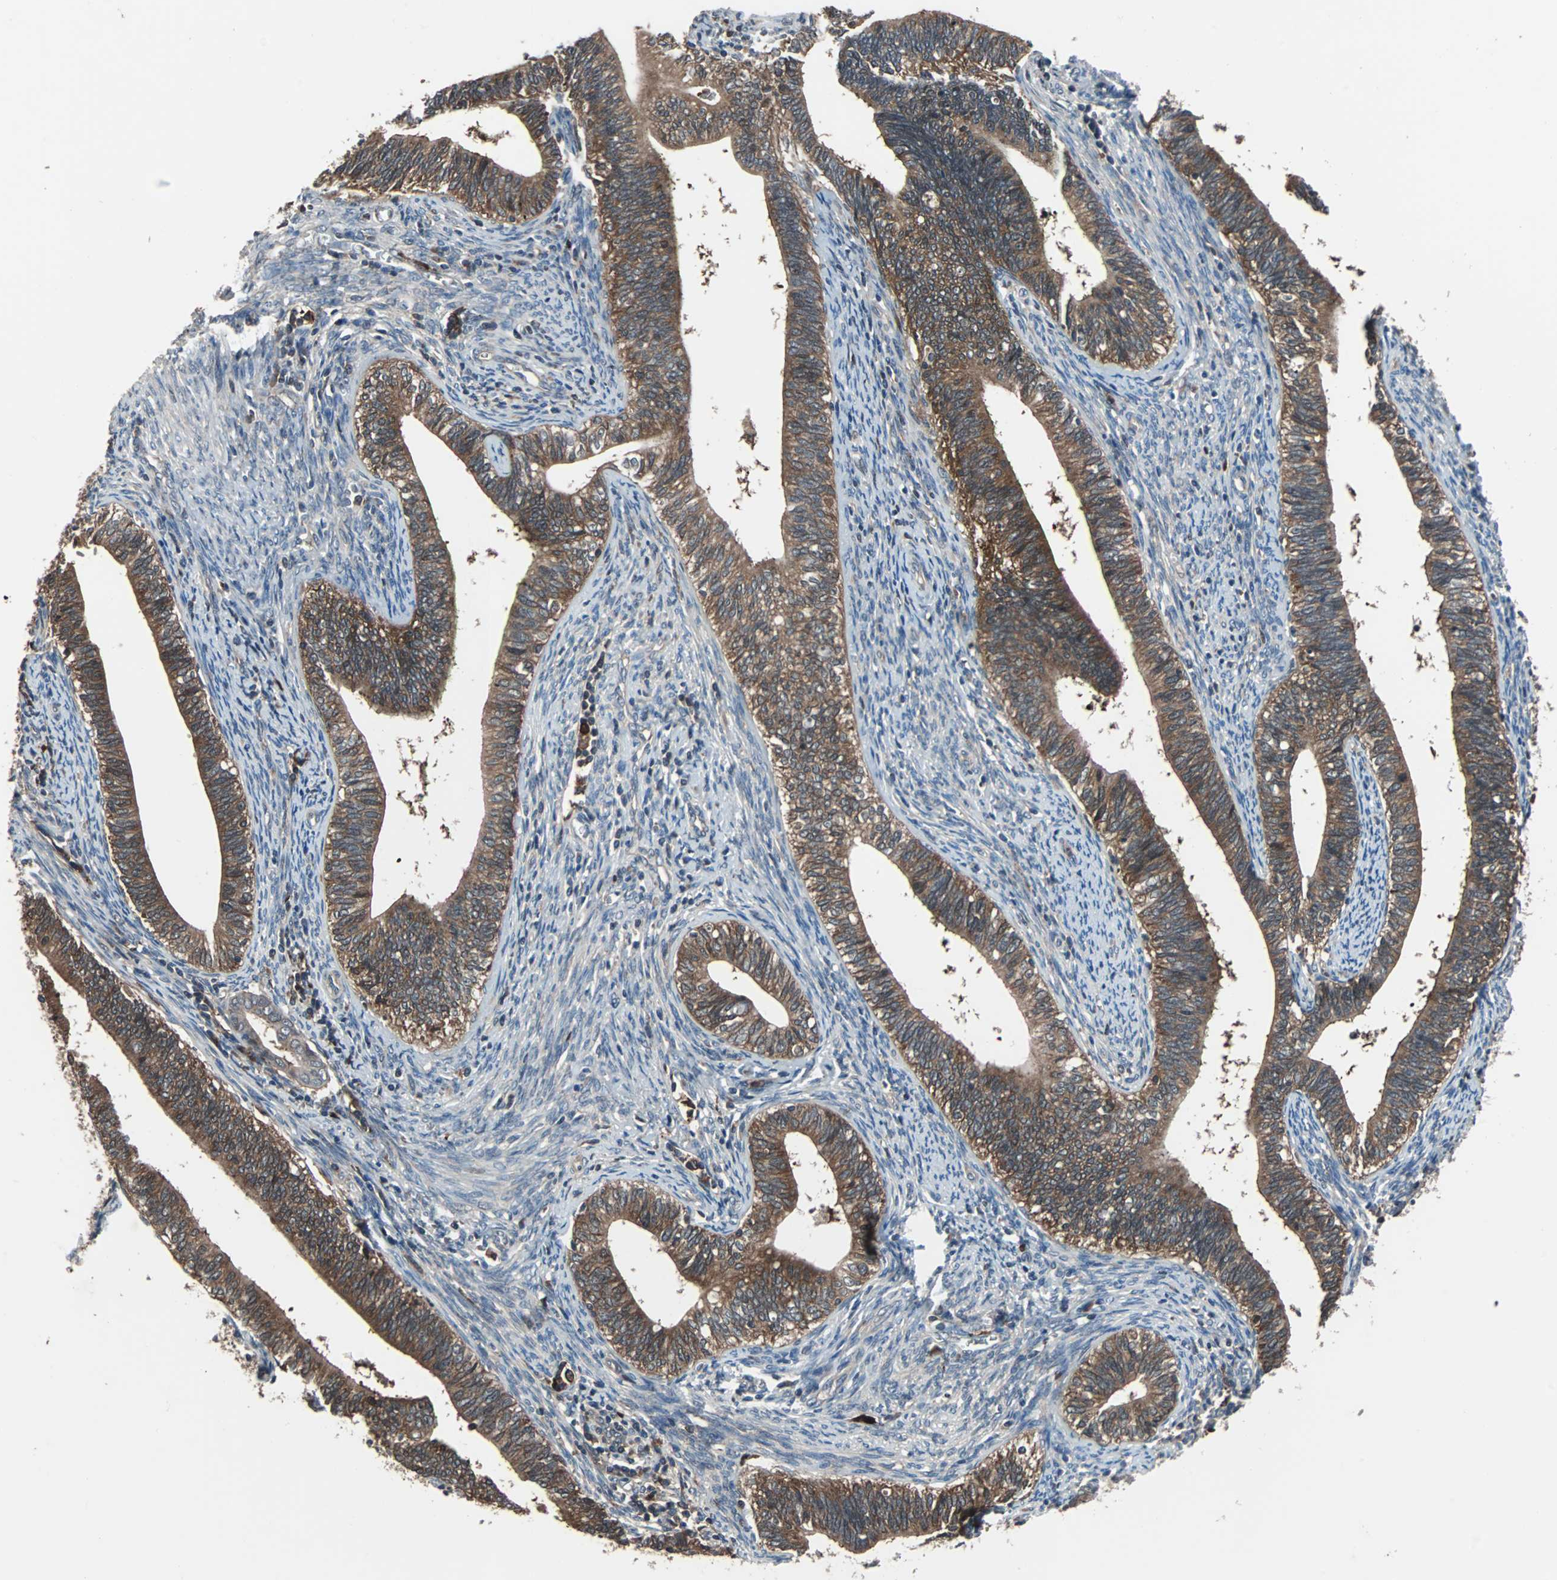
{"staining": {"intensity": "moderate", "quantity": ">75%", "location": "cytoplasmic/membranous"}, "tissue": "cervical cancer", "cell_type": "Tumor cells", "image_type": "cancer", "snomed": [{"axis": "morphology", "description": "Adenocarcinoma, NOS"}, {"axis": "topography", "description": "Cervix"}], "caption": "IHC (DAB (3,3'-diaminobenzidine)) staining of cervical adenocarcinoma demonstrates moderate cytoplasmic/membranous protein expression in approximately >75% of tumor cells.", "gene": "PAK1", "patient": {"sex": "female", "age": 44}}